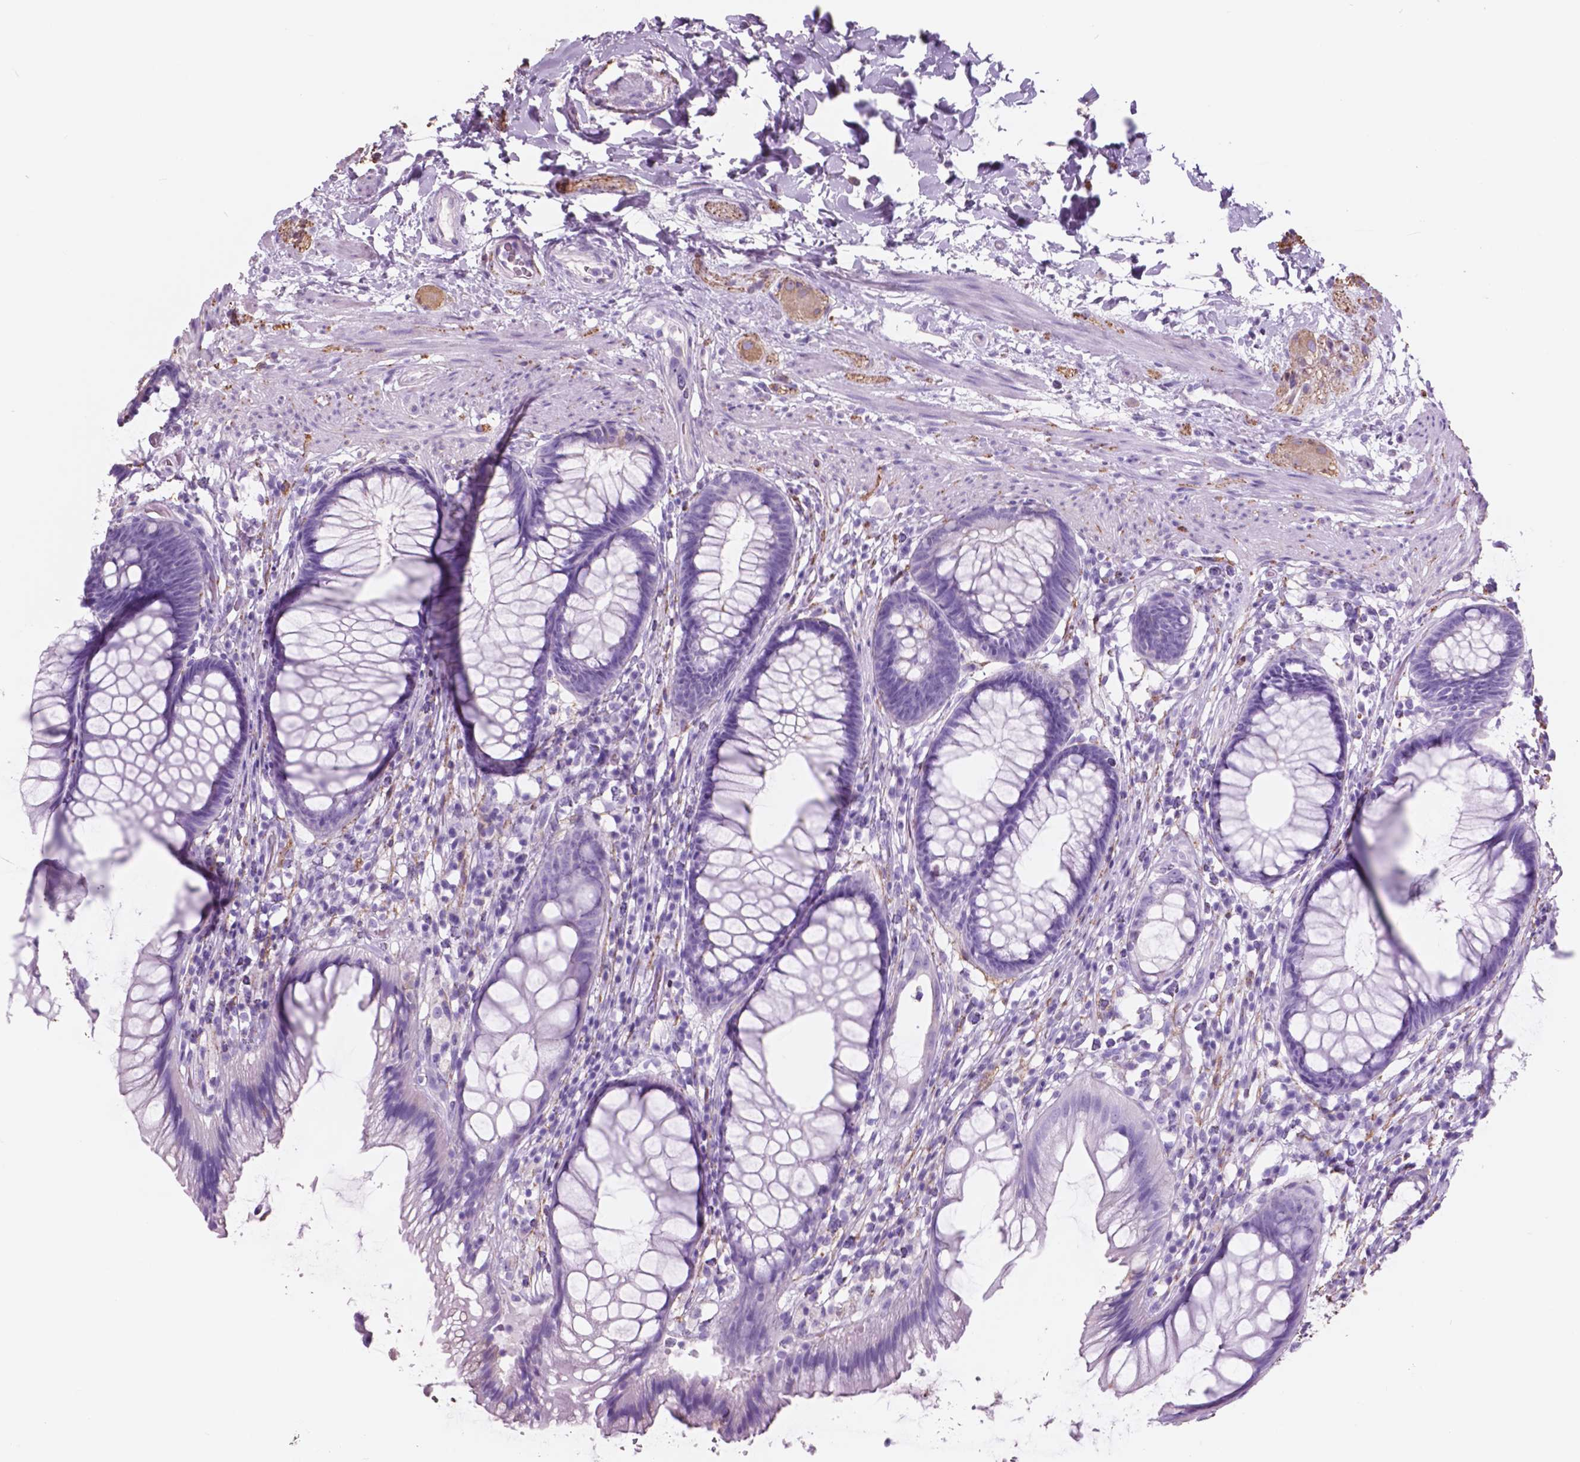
{"staining": {"intensity": "negative", "quantity": "none", "location": "none"}, "tissue": "rectum", "cell_type": "Glandular cells", "image_type": "normal", "snomed": [{"axis": "morphology", "description": "Normal tissue, NOS"}, {"axis": "topography", "description": "Smooth muscle"}, {"axis": "topography", "description": "Rectum"}], "caption": "IHC histopathology image of unremarkable human rectum stained for a protein (brown), which reveals no positivity in glandular cells. (DAB (3,3'-diaminobenzidine) immunohistochemistry (IHC) with hematoxylin counter stain).", "gene": "FXYD2", "patient": {"sex": "male", "age": 53}}